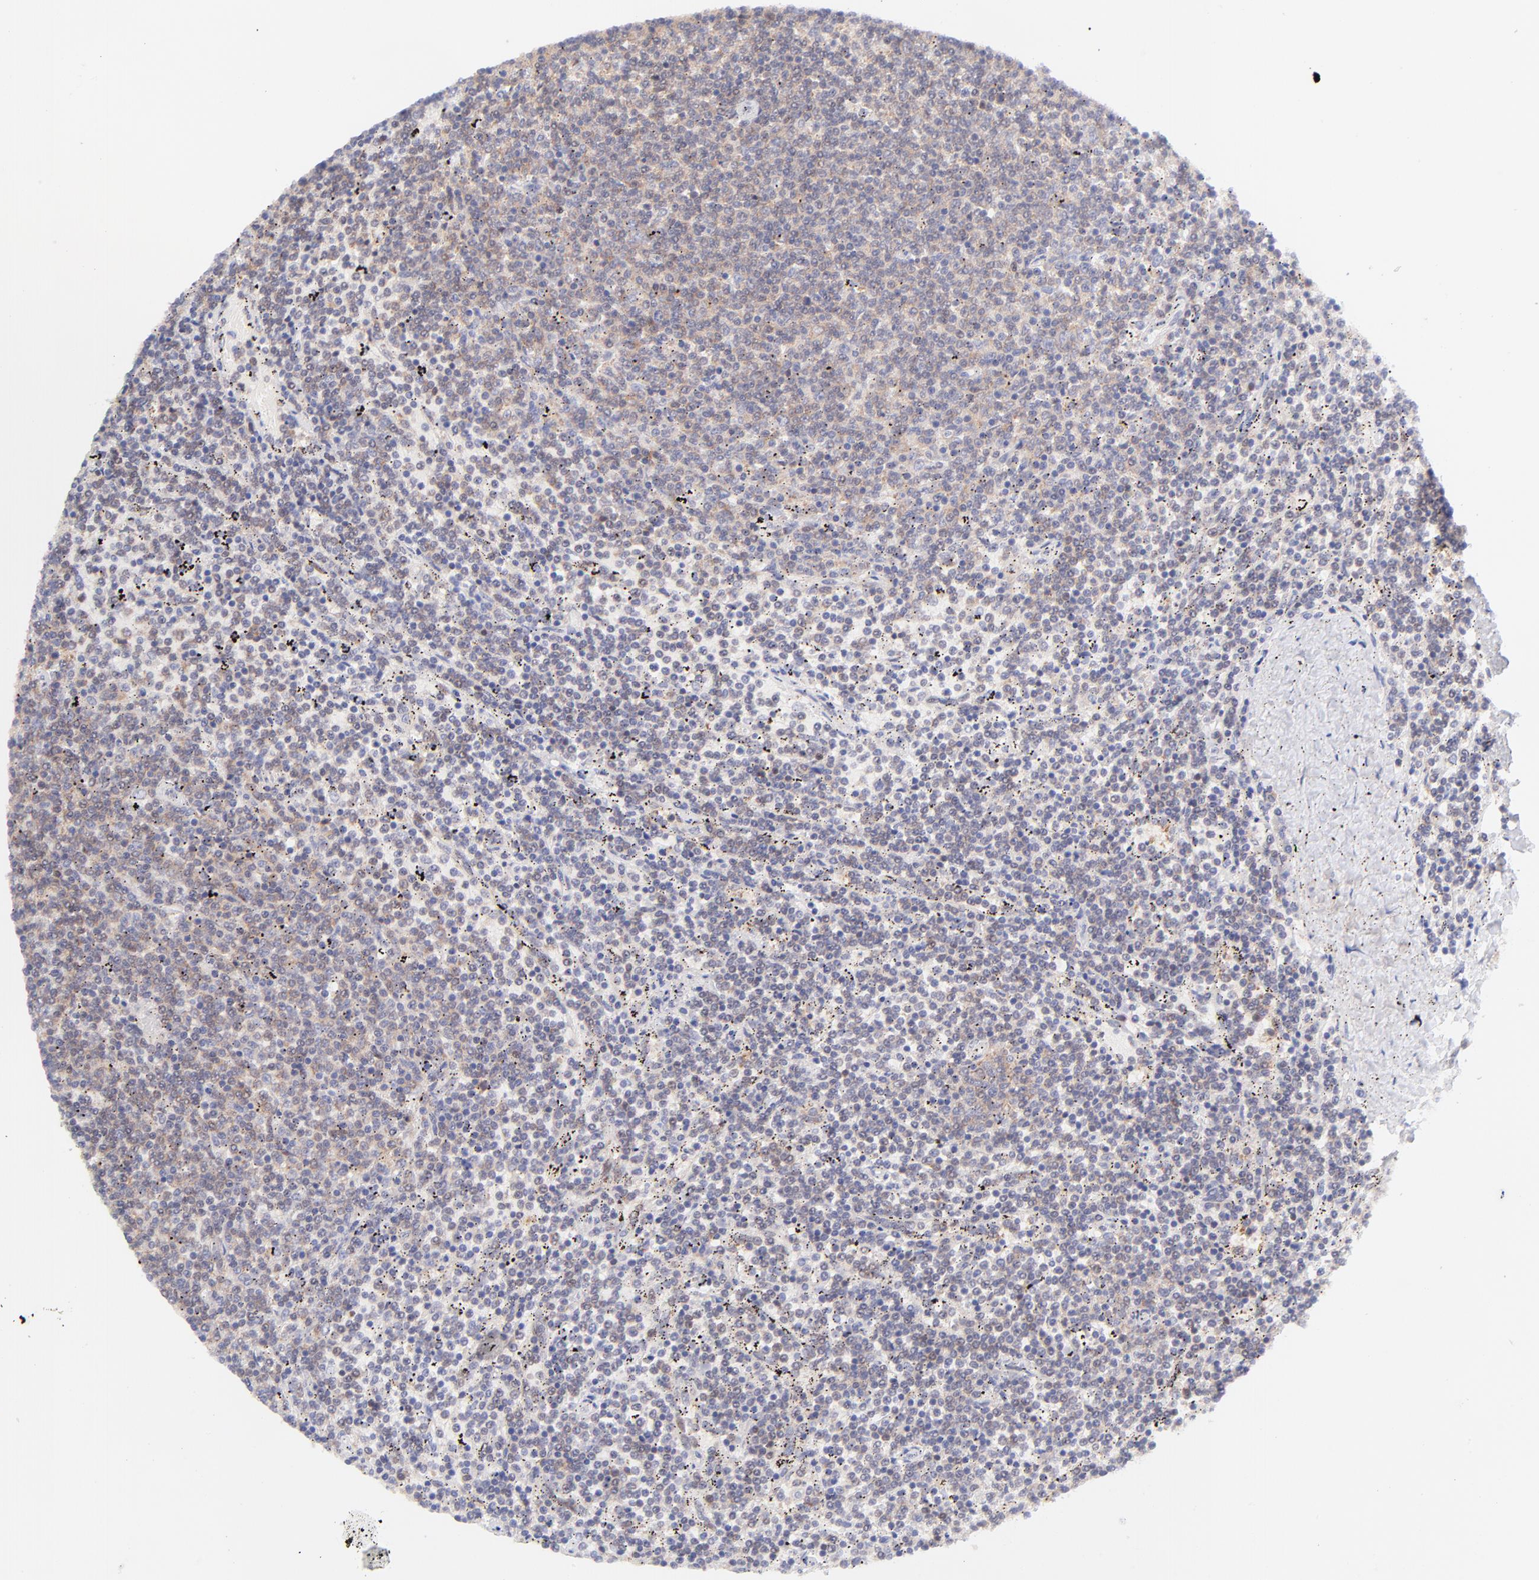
{"staining": {"intensity": "negative", "quantity": "none", "location": "none"}, "tissue": "lymphoma", "cell_type": "Tumor cells", "image_type": "cancer", "snomed": [{"axis": "morphology", "description": "Malignant lymphoma, non-Hodgkin's type, Low grade"}, {"axis": "topography", "description": "Spleen"}], "caption": "An immunohistochemistry (IHC) histopathology image of low-grade malignant lymphoma, non-Hodgkin's type is shown. There is no staining in tumor cells of low-grade malignant lymphoma, non-Hodgkin's type.", "gene": "PBDC1", "patient": {"sex": "female", "age": 50}}